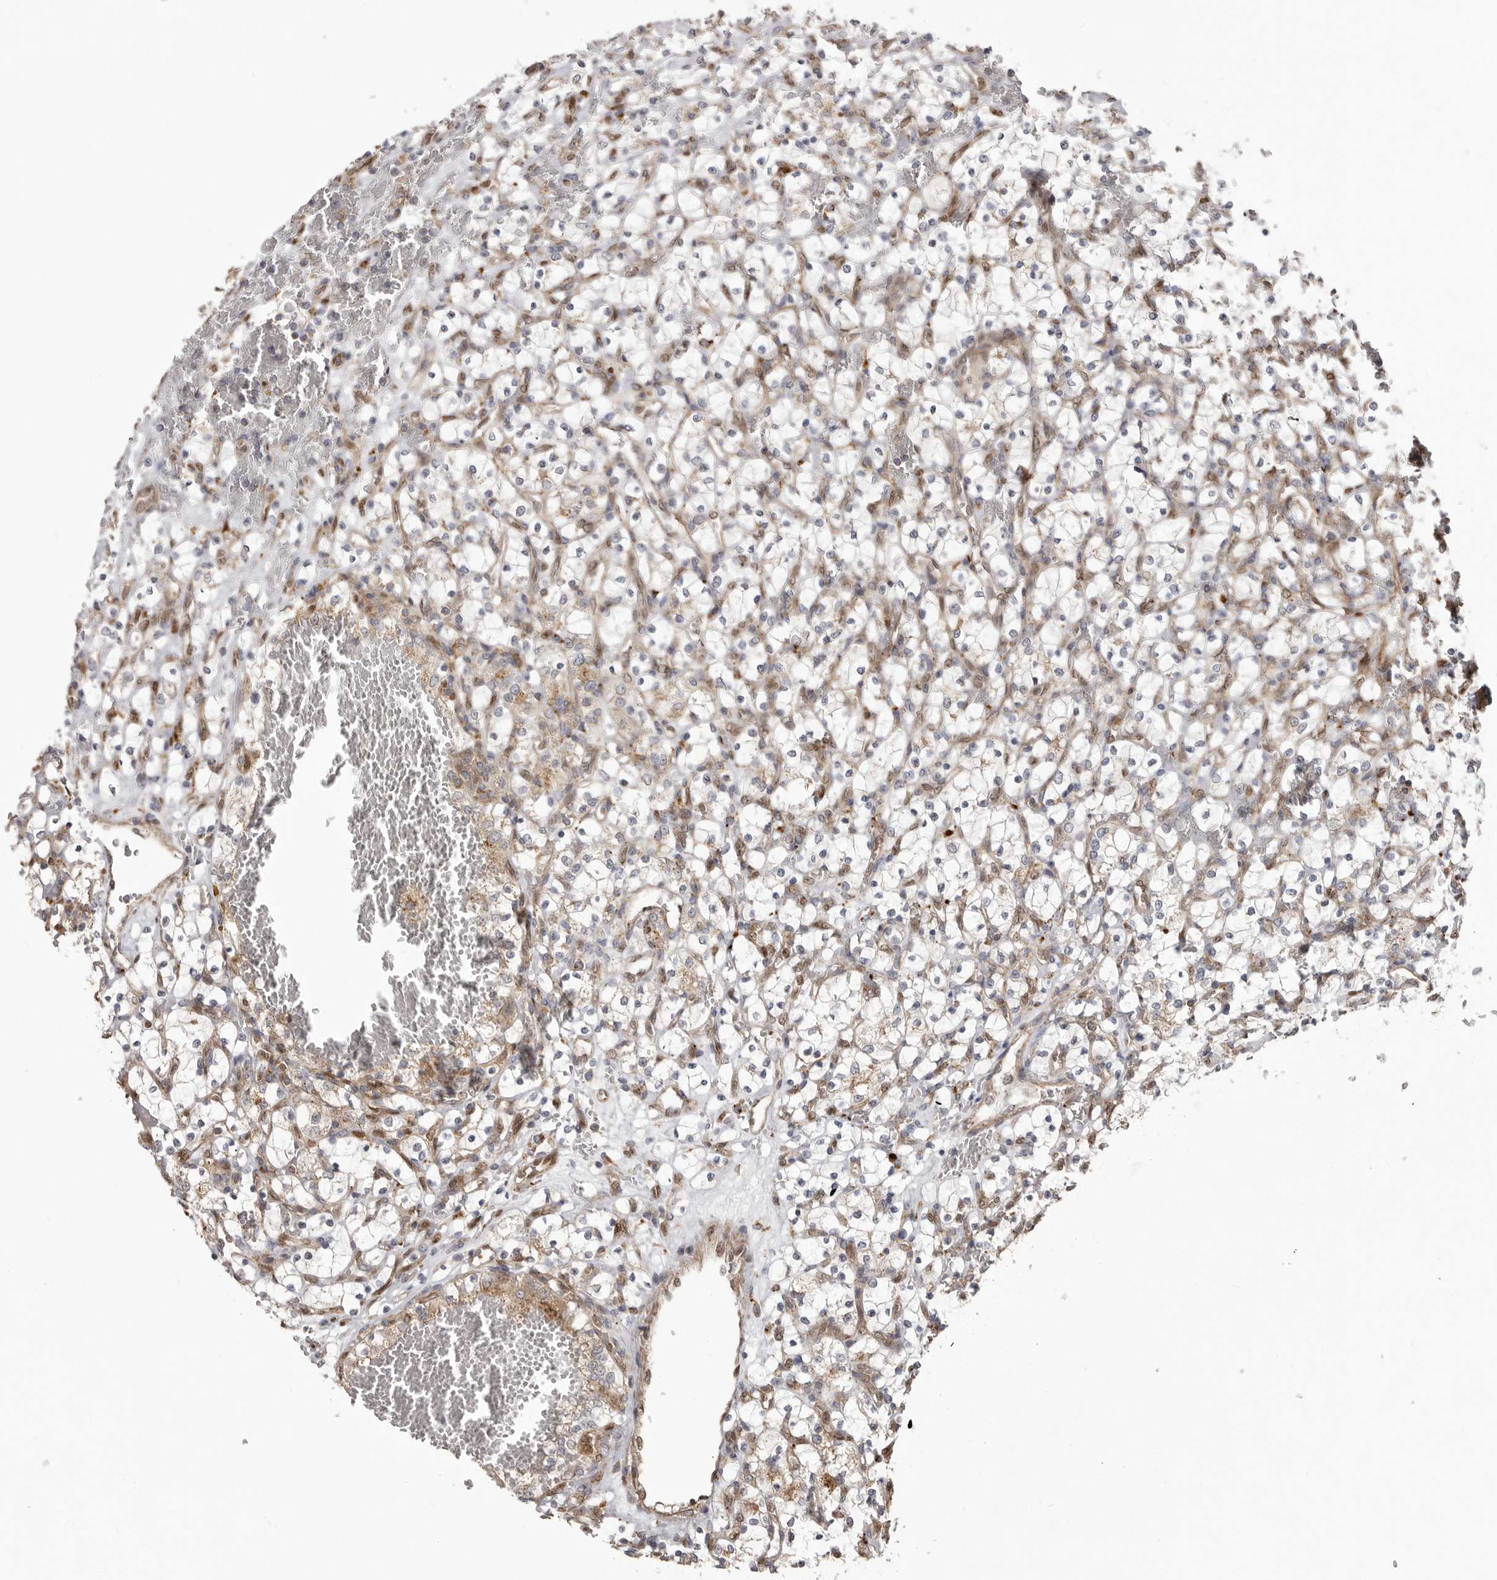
{"staining": {"intensity": "negative", "quantity": "none", "location": "none"}, "tissue": "renal cancer", "cell_type": "Tumor cells", "image_type": "cancer", "snomed": [{"axis": "morphology", "description": "Adenocarcinoma, NOS"}, {"axis": "topography", "description": "Kidney"}], "caption": "DAB (3,3'-diaminobenzidine) immunohistochemical staining of renal cancer (adenocarcinoma) displays no significant staining in tumor cells.", "gene": "NUP43", "patient": {"sex": "female", "age": 69}}